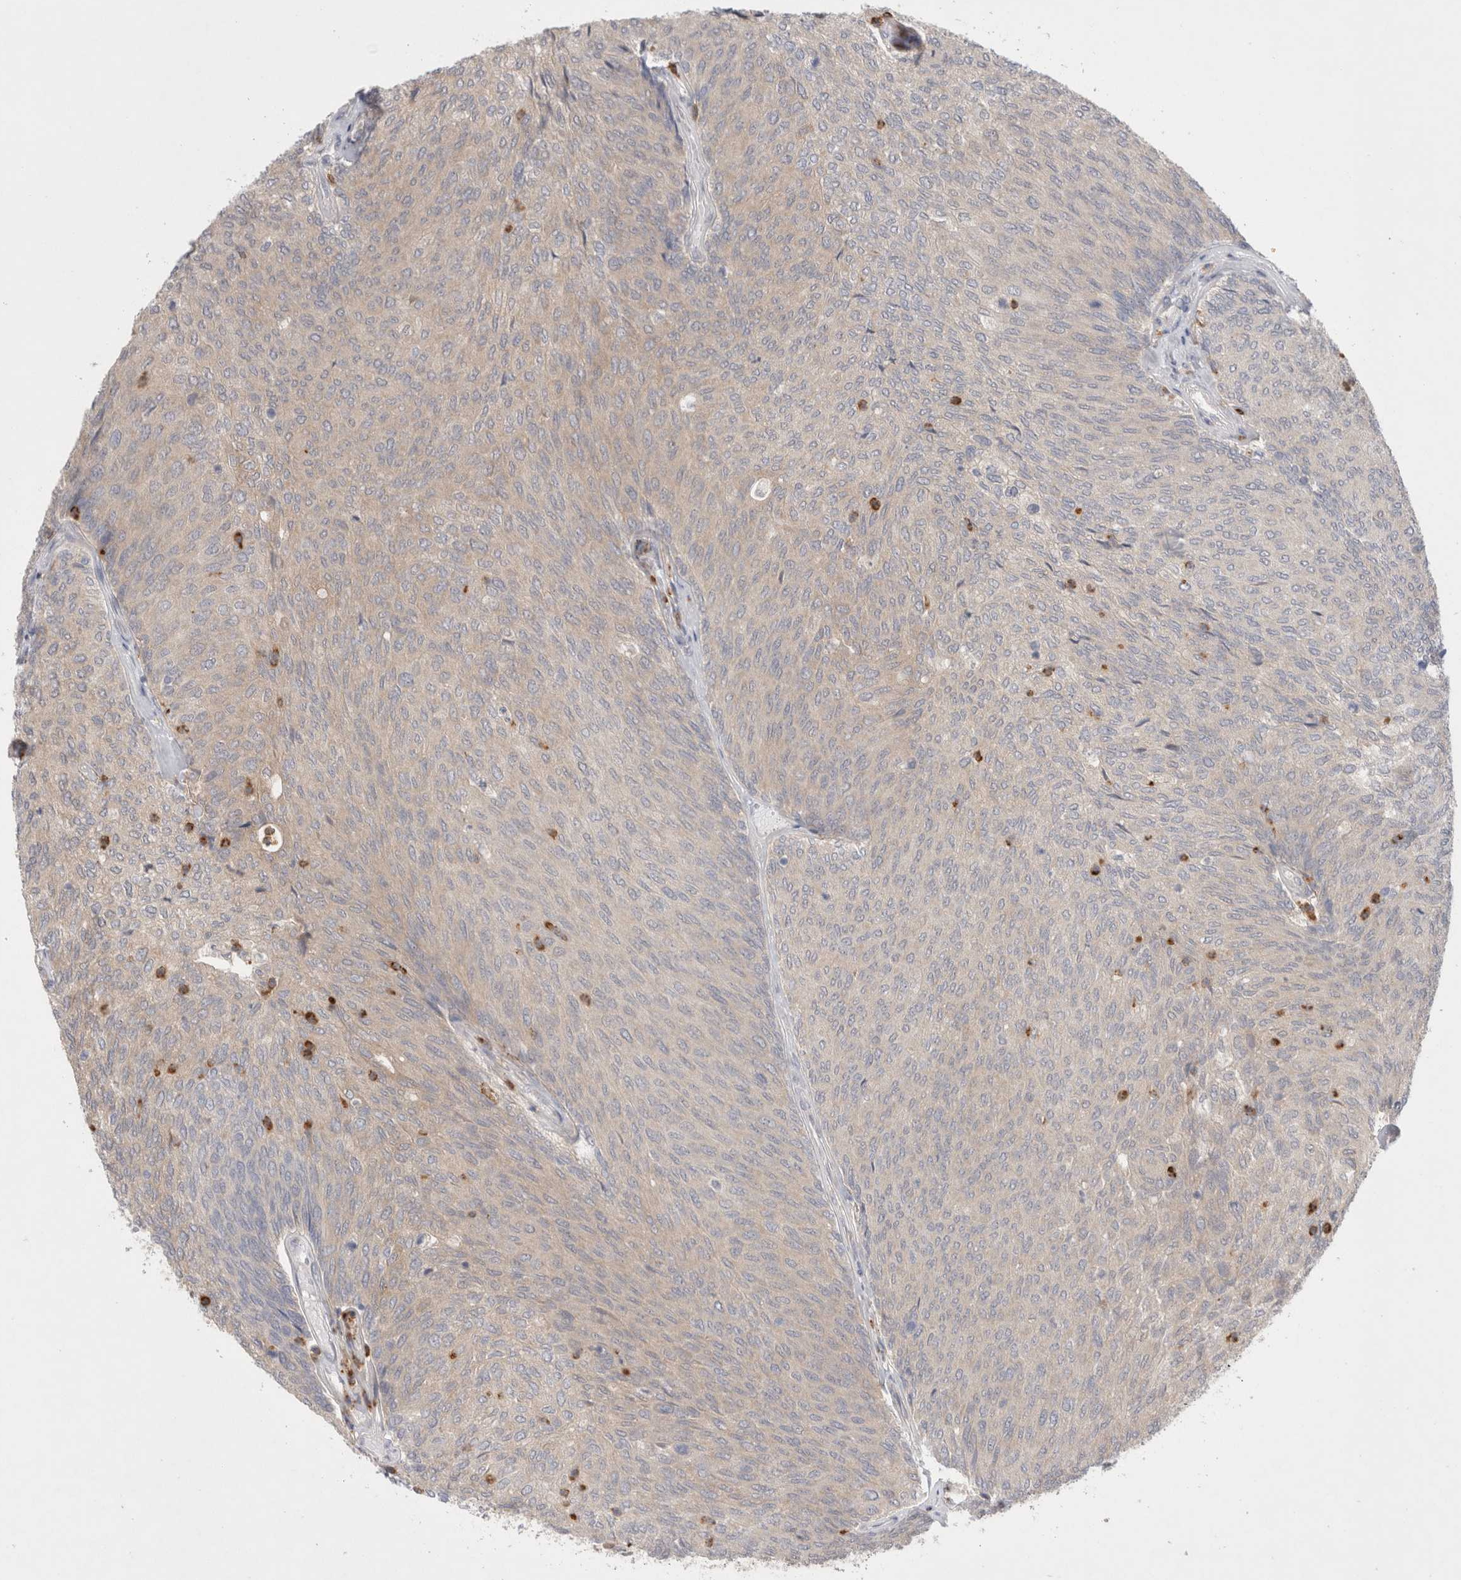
{"staining": {"intensity": "weak", "quantity": "25%-75%", "location": "cytoplasmic/membranous"}, "tissue": "urothelial cancer", "cell_type": "Tumor cells", "image_type": "cancer", "snomed": [{"axis": "morphology", "description": "Urothelial carcinoma, Low grade"}, {"axis": "topography", "description": "Urinary bladder"}], "caption": "High-power microscopy captured an immunohistochemistry (IHC) photomicrograph of urothelial cancer, revealing weak cytoplasmic/membranous positivity in about 25%-75% of tumor cells. (DAB IHC, brown staining for protein, blue staining for nuclei).", "gene": "GSDMB", "patient": {"sex": "female", "age": 79}}